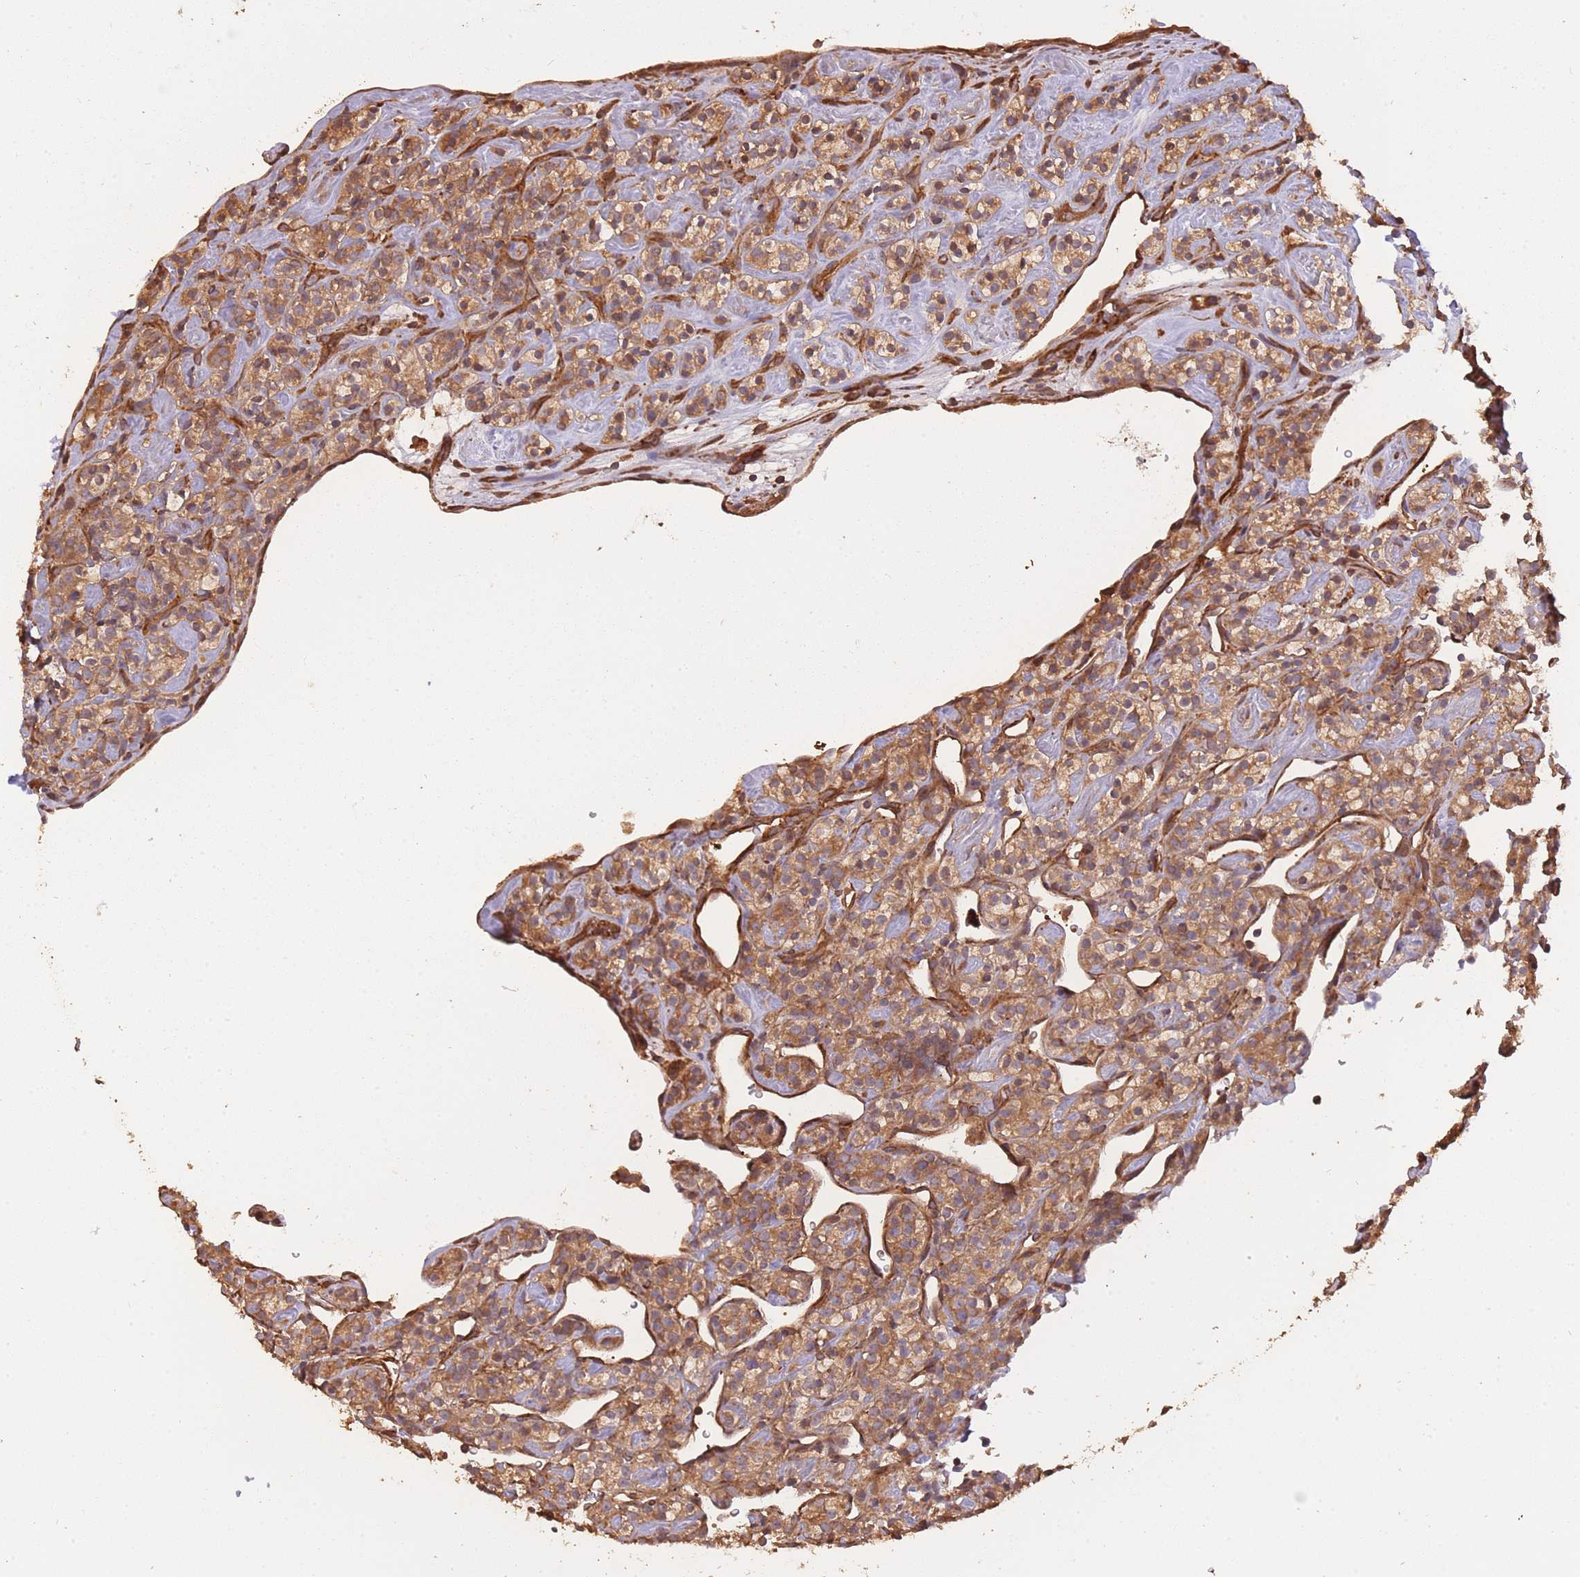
{"staining": {"intensity": "moderate", "quantity": ">75%", "location": "cytoplasmic/membranous"}, "tissue": "renal cancer", "cell_type": "Tumor cells", "image_type": "cancer", "snomed": [{"axis": "morphology", "description": "Adenocarcinoma, NOS"}, {"axis": "topography", "description": "Kidney"}], "caption": "Immunohistochemical staining of renal cancer (adenocarcinoma) exhibits moderate cytoplasmic/membranous protein staining in approximately >75% of tumor cells. (Brightfield microscopy of DAB IHC at high magnification).", "gene": "ARMH3", "patient": {"sex": "male", "age": 77}}